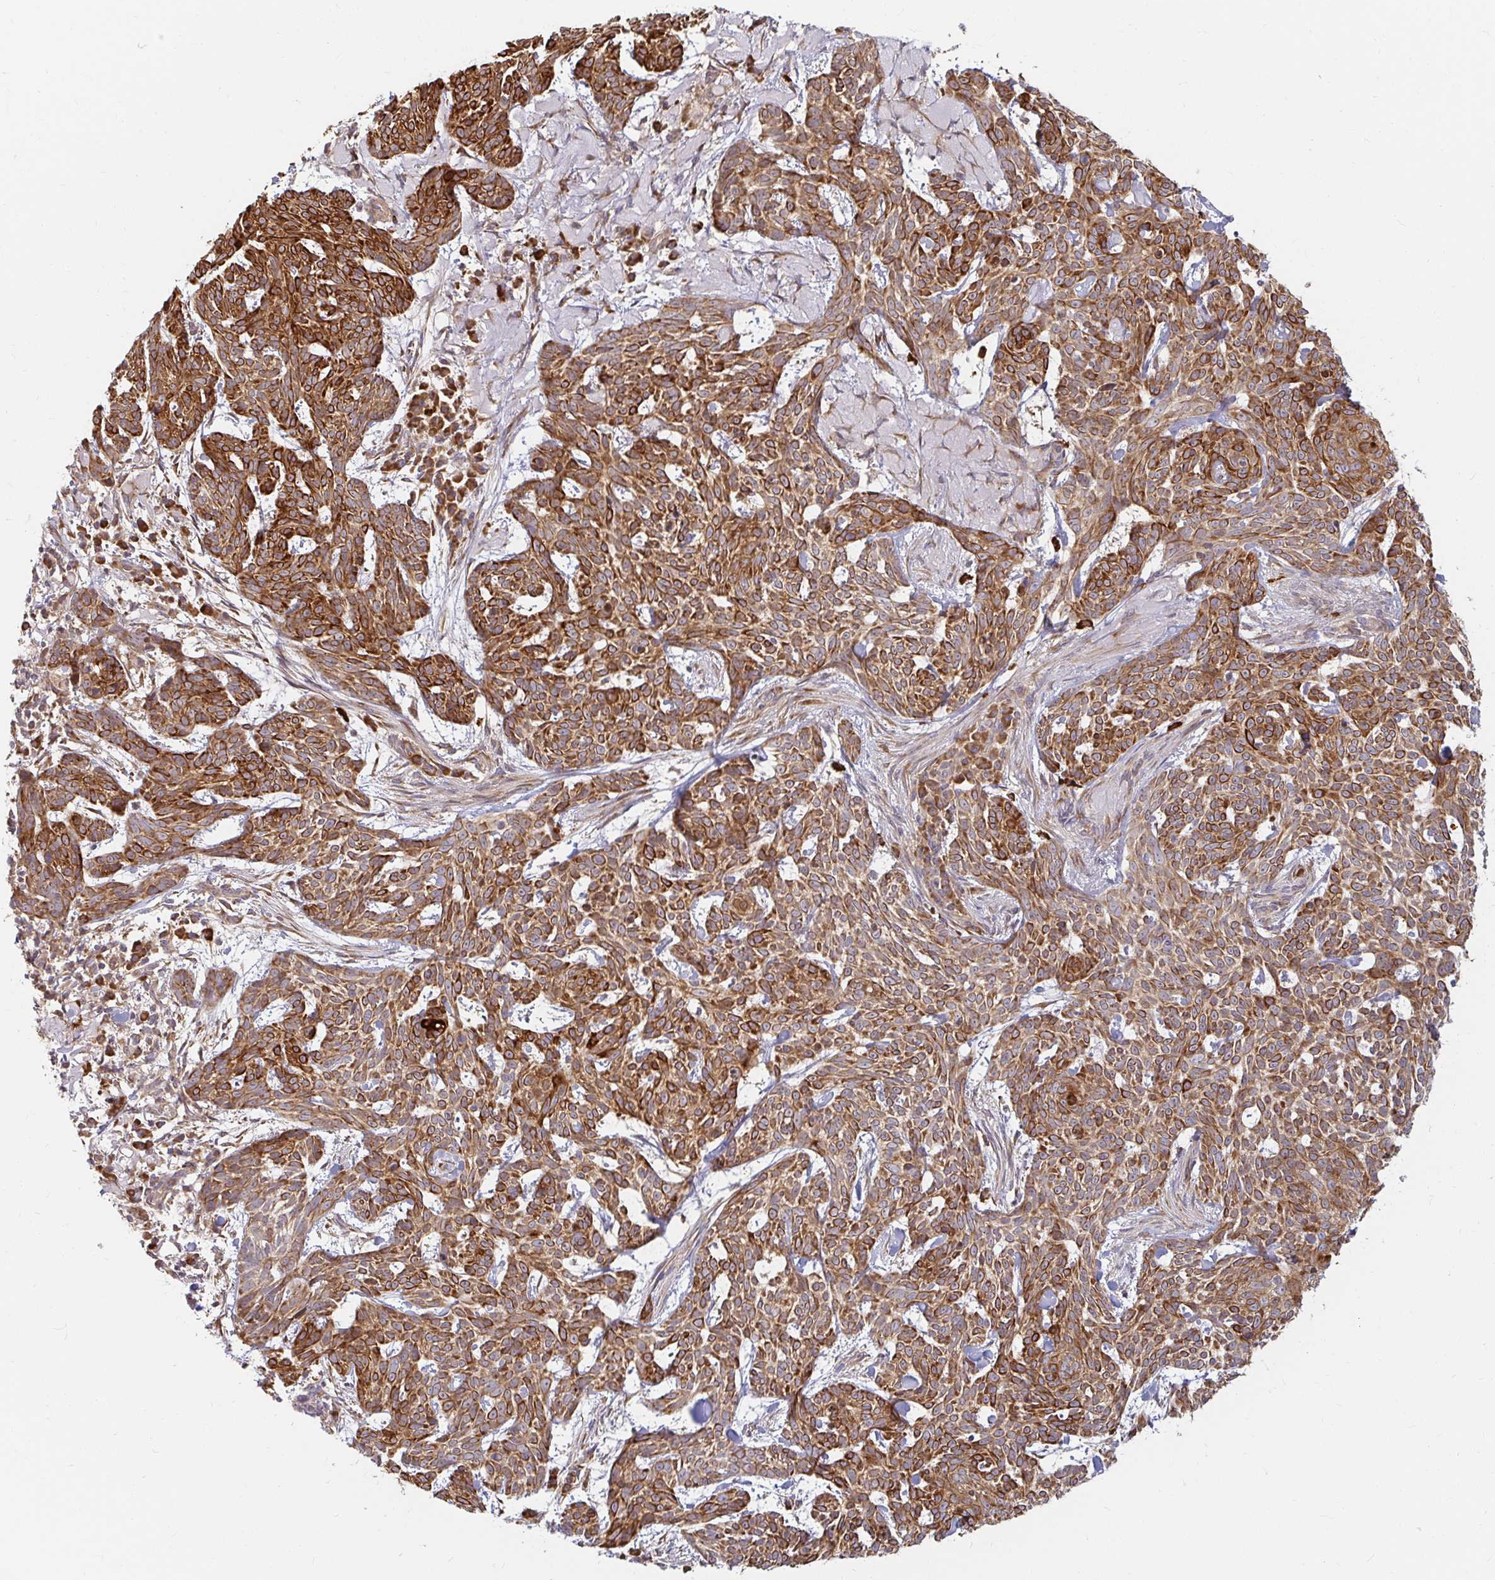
{"staining": {"intensity": "strong", "quantity": ">75%", "location": "cytoplasmic/membranous"}, "tissue": "skin cancer", "cell_type": "Tumor cells", "image_type": "cancer", "snomed": [{"axis": "morphology", "description": "Basal cell carcinoma"}, {"axis": "topography", "description": "Skin"}], "caption": "An immunohistochemistry (IHC) histopathology image of tumor tissue is shown. Protein staining in brown highlights strong cytoplasmic/membranous positivity in basal cell carcinoma (skin) within tumor cells.", "gene": "CAST", "patient": {"sex": "female", "age": 93}}